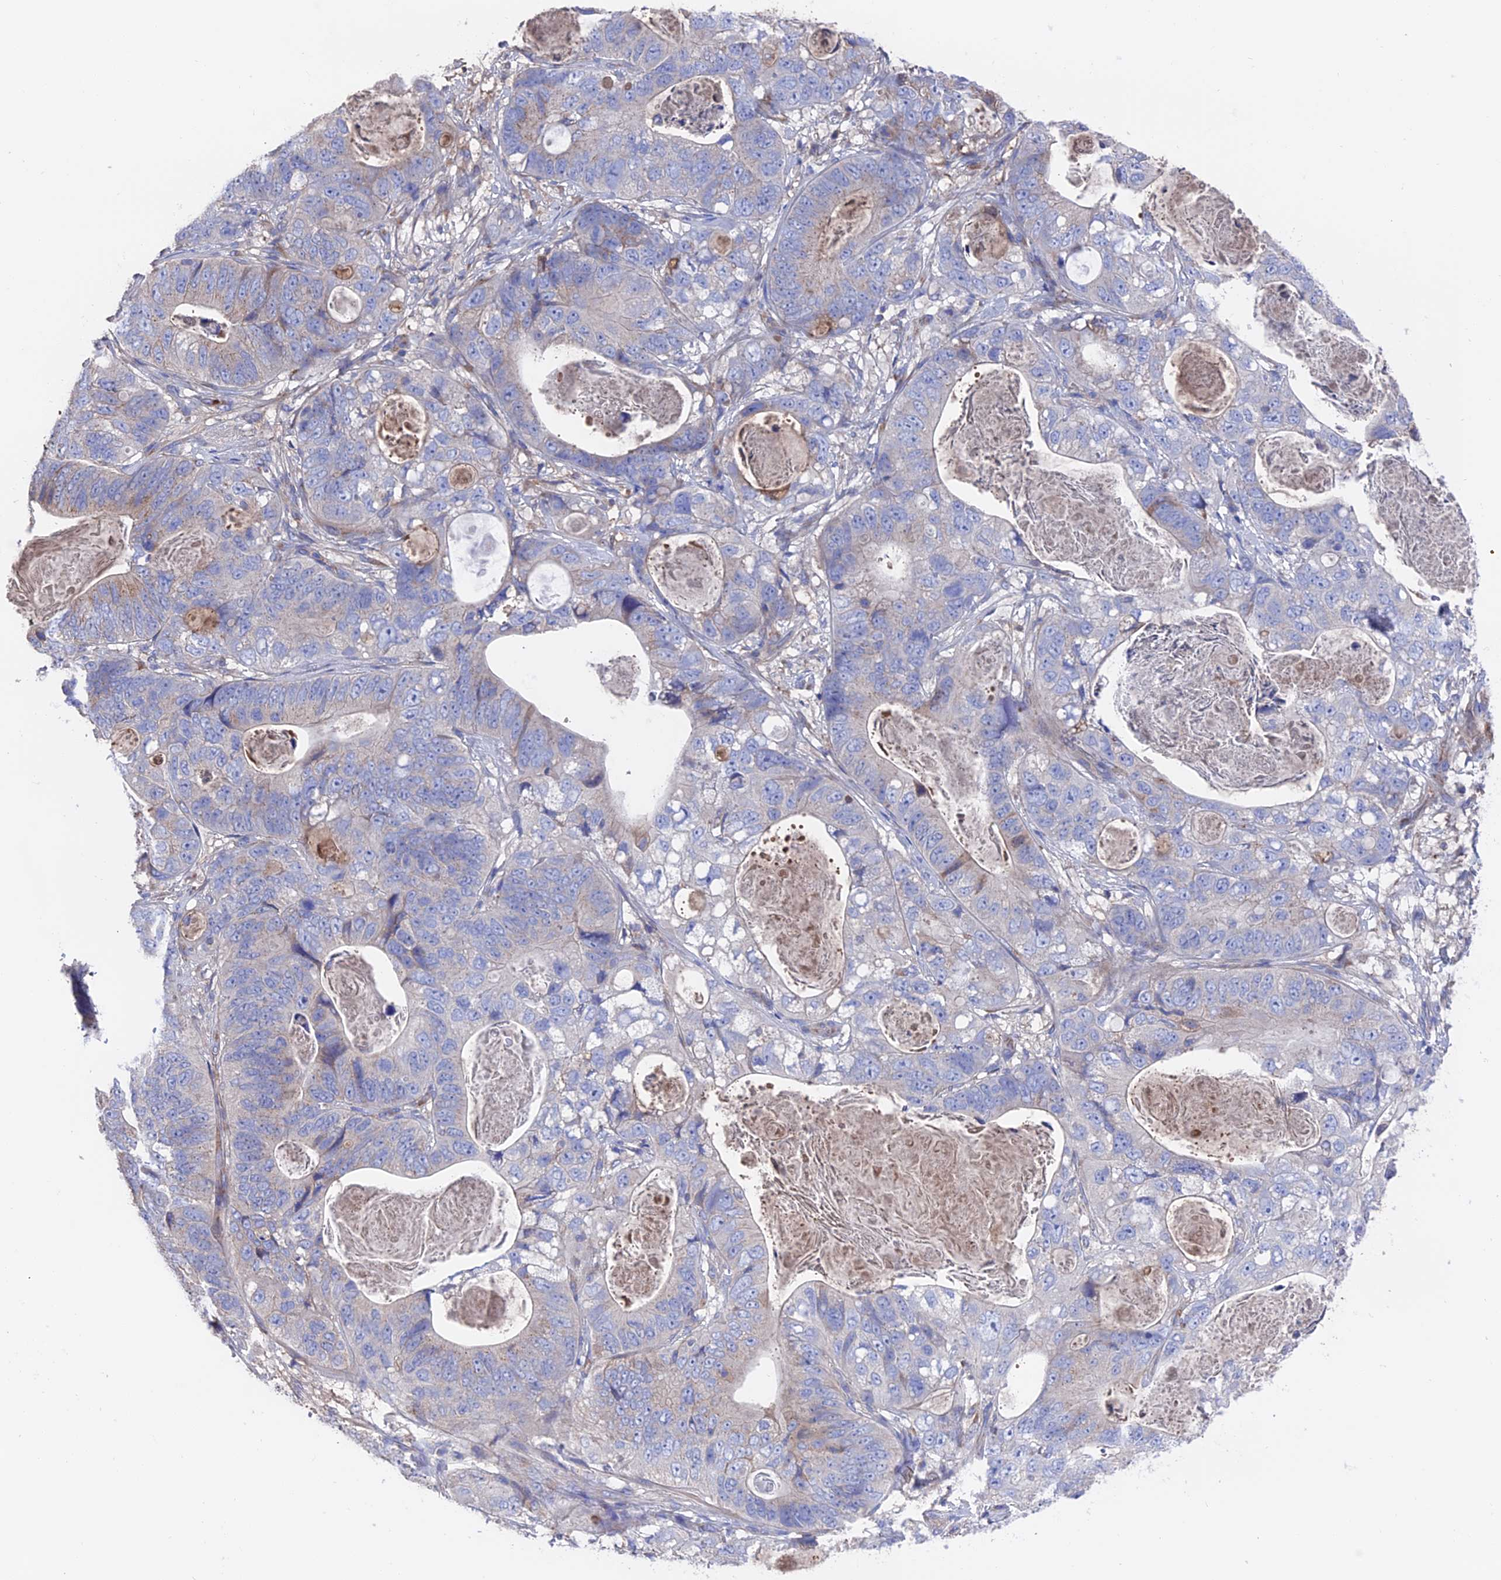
{"staining": {"intensity": "negative", "quantity": "none", "location": "none"}, "tissue": "stomach cancer", "cell_type": "Tumor cells", "image_type": "cancer", "snomed": [{"axis": "morphology", "description": "Normal tissue, NOS"}, {"axis": "morphology", "description": "Adenocarcinoma, NOS"}, {"axis": "topography", "description": "Stomach"}], "caption": "There is no significant positivity in tumor cells of stomach adenocarcinoma.", "gene": "HPF1", "patient": {"sex": "female", "age": 89}}